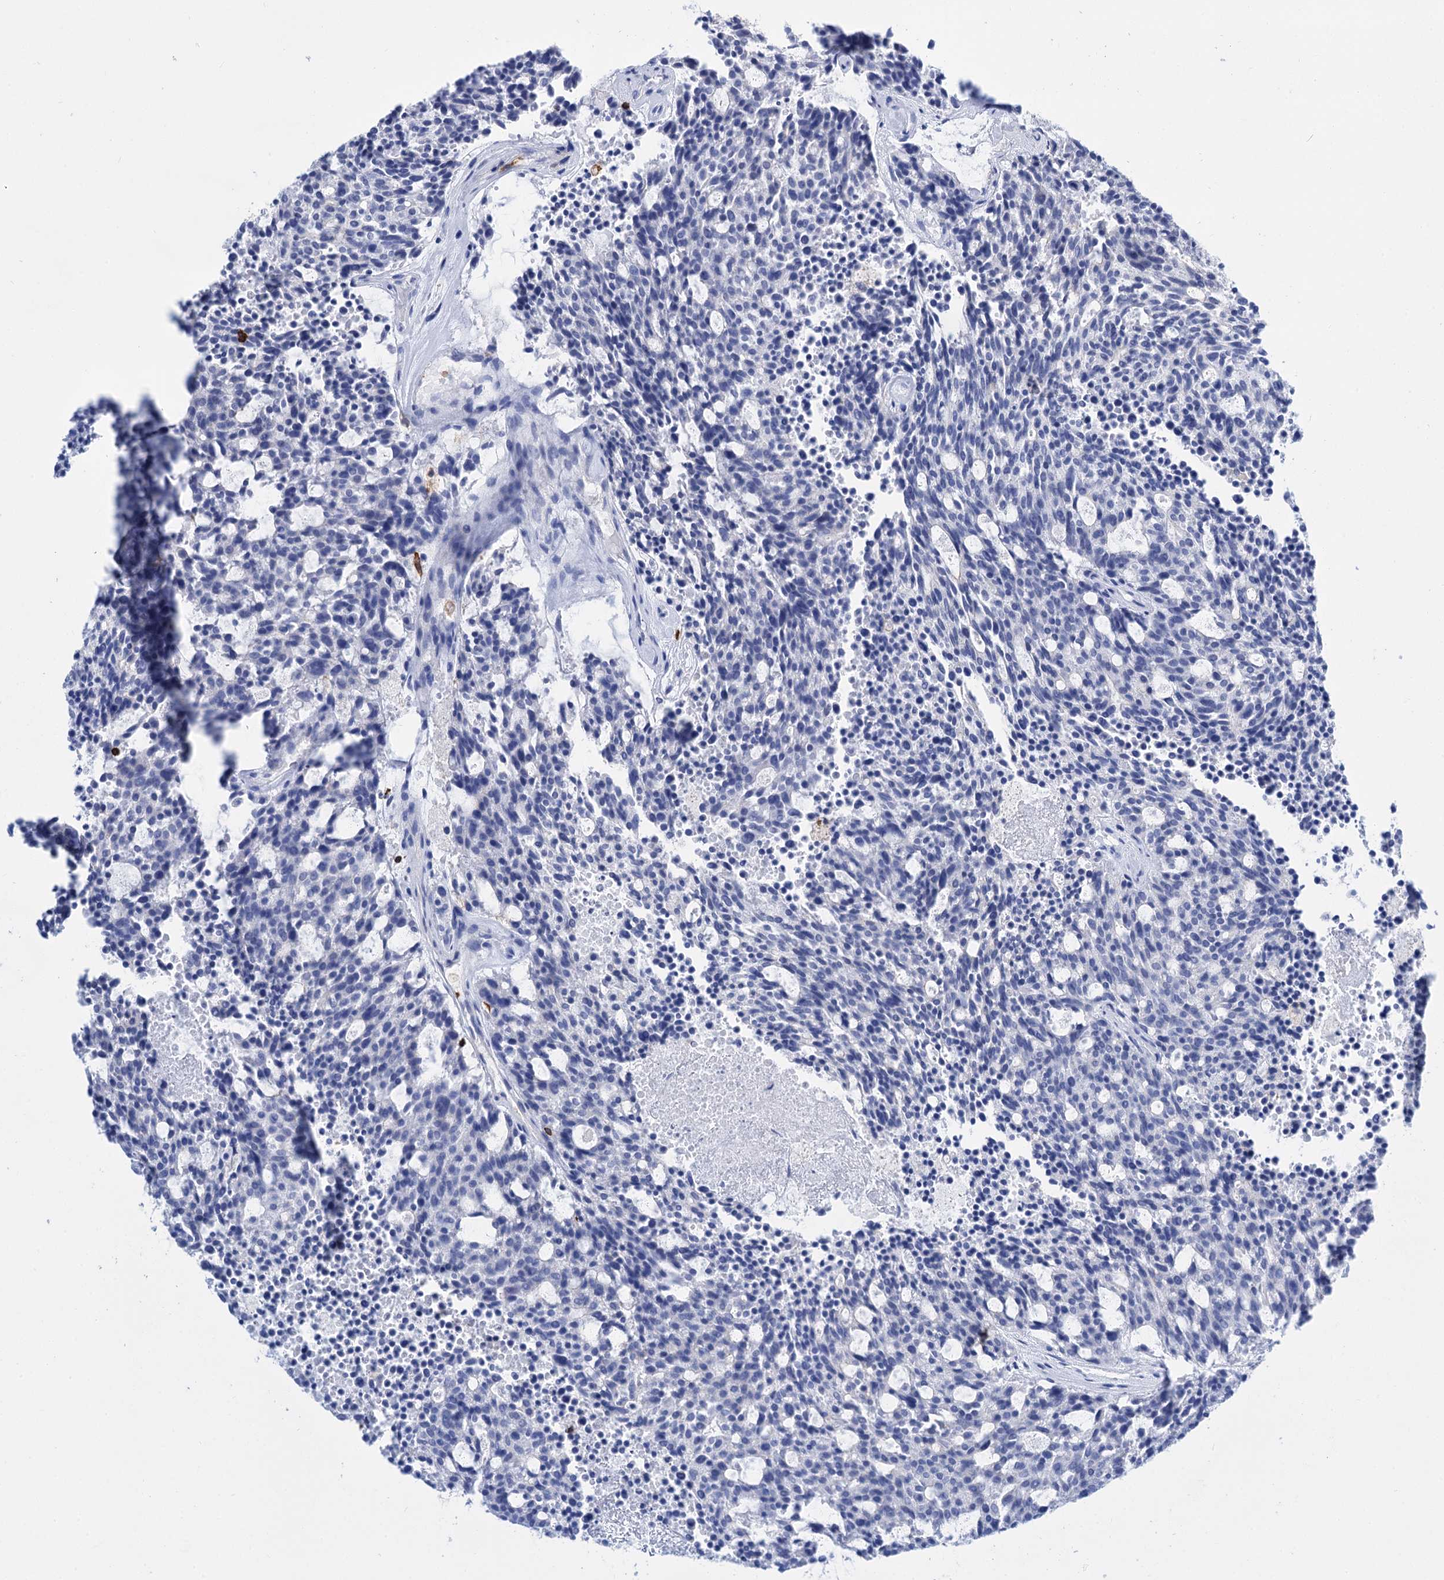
{"staining": {"intensity": "negative", "quantity": "none", "location": "none"}, "tissue": "carcinoid", "cell_type": "Tumor cells", "image_type": "cancer", "snomed": [{"axis": "morphology", "description": "Carcinoid, malignant, NOS"}, {"axis": "topography", "description": "Pancreas"}], "caption": "A micrograph of carcinoid (malignant) stained for a protein exhibits no brown staining in tumor cells.", "gene": "DEF6", "patient": {"sex": "female", "age": 54}}